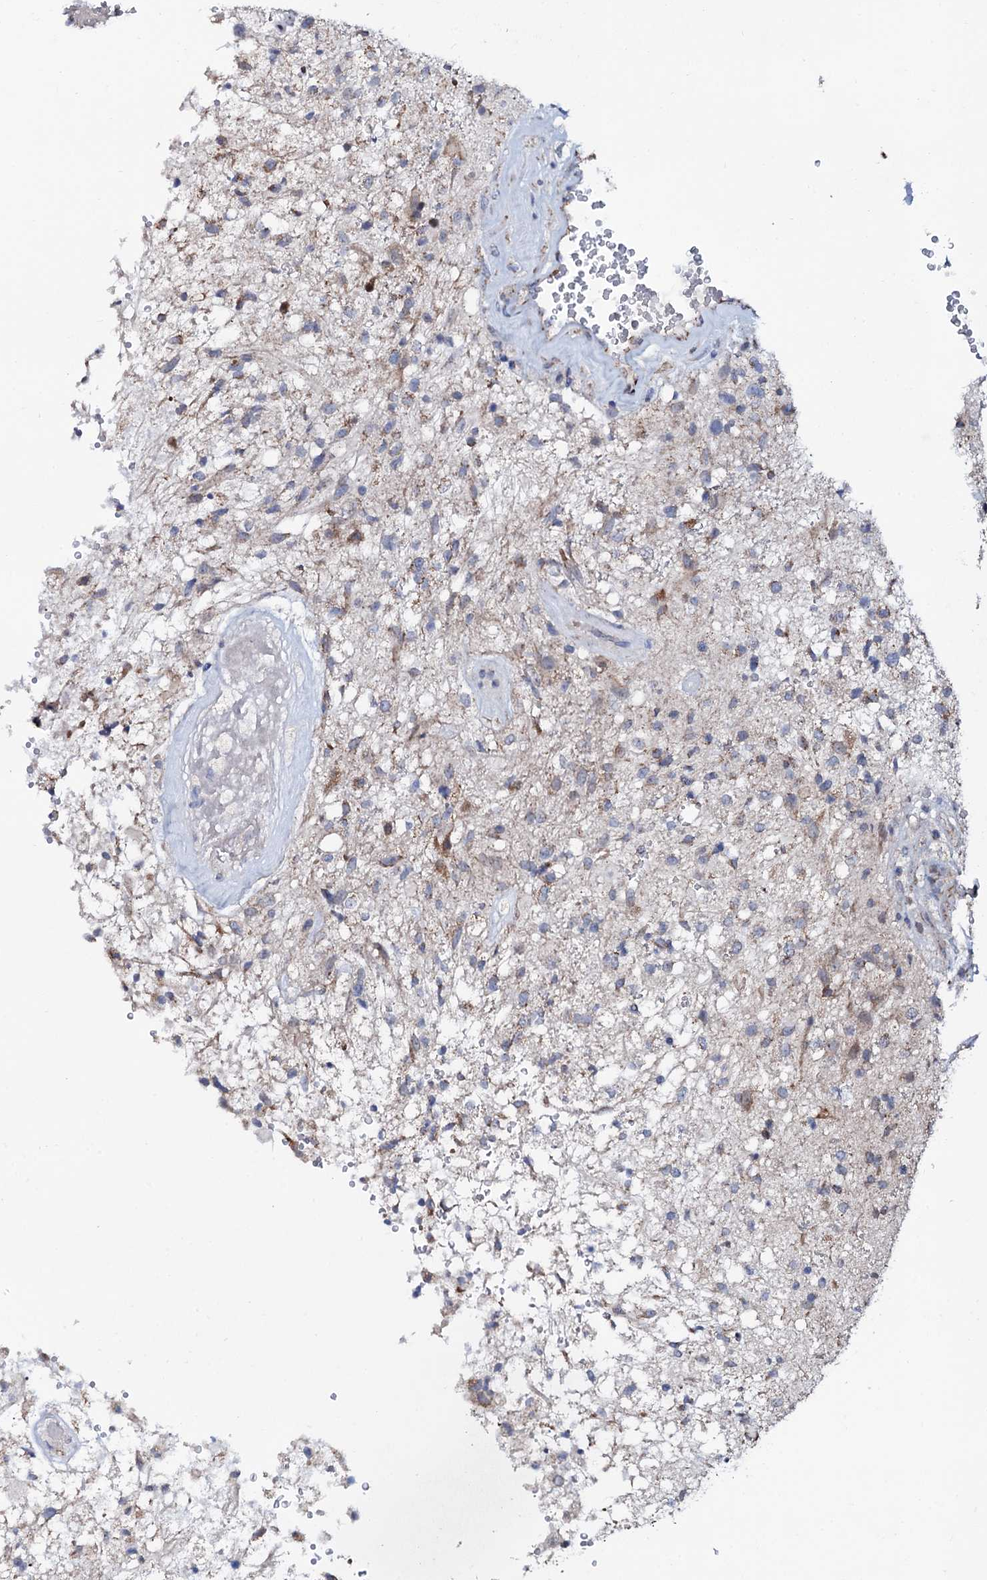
{"staining": {"intensity": "weak", "quantity": "<25%", "location": "cytoplasmic/membranous"}, "tissue": "glioma", "cell_type": "Tumor cells", "image_type": "cancer", "snomed": [{"axis": "morphology", "description": "Glioma, malignant, High grade"}, {"axis": "topography", "description": "Brain"}], "caption": "IHC image of human glioma stained for a protein (brown), which demonstrates no expression in tumor cells. (Immunohistochemistry, brightfield microscopy, high magnification).", "gene": "PPP1R3D", "patient": {"sex": "male", "age": 56}}